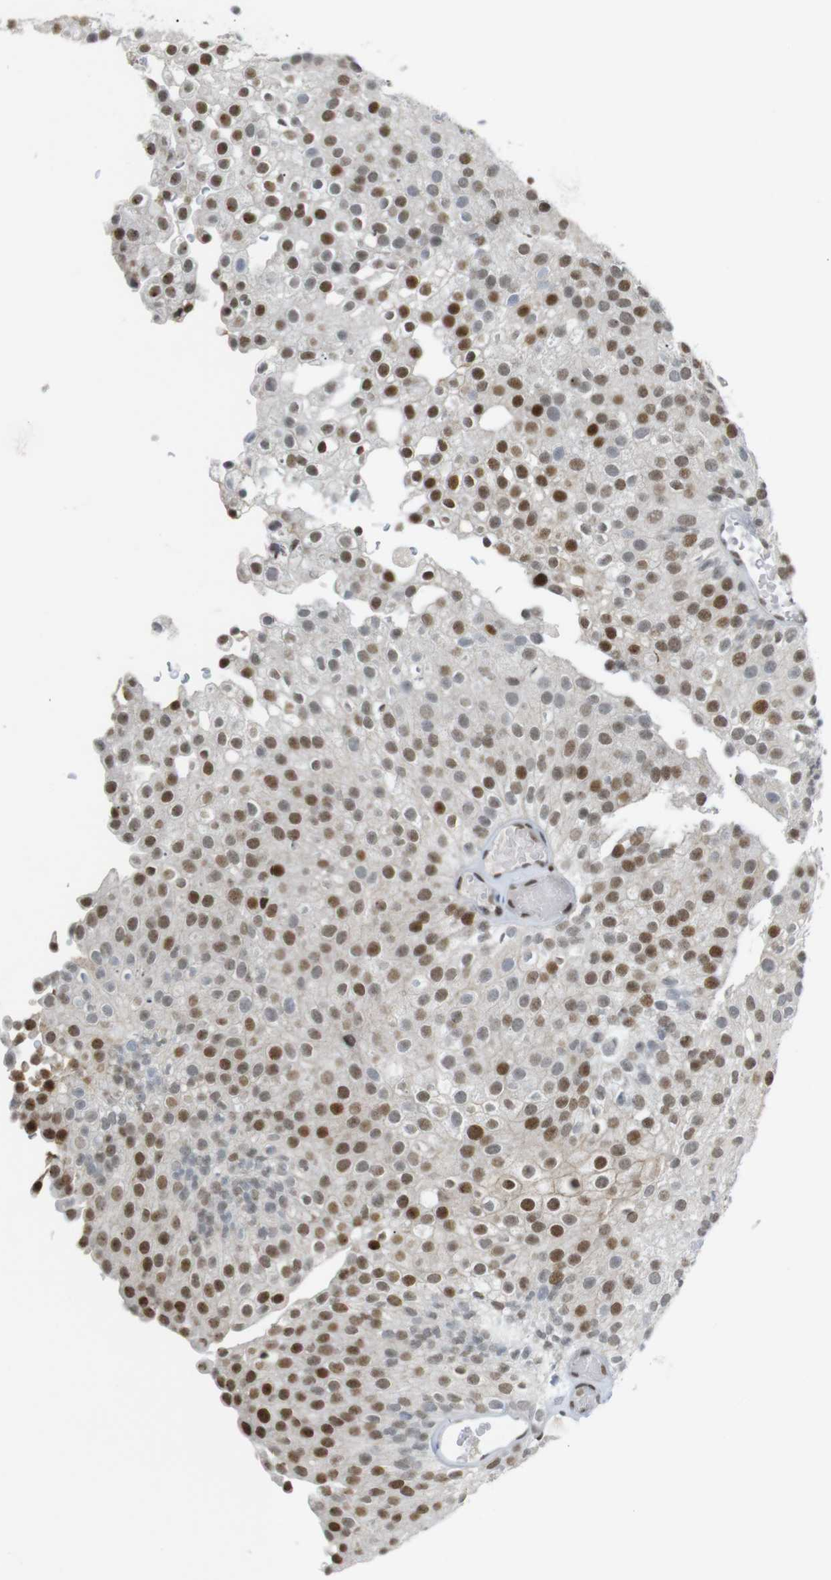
{"staining": {"intensity": "strong", "quantity": ">75%", "location": "nuclear"}, "tissue": "urothelial cancer", "cell_type": "Tumor cells", "image_type": "cancer", "snomed": [{"axis": "morphology", "description": "Urothelial carcinoma, Low grade"}, {"axis": "topography", "description": "Urinary bladder"}], "caption": "Immunohistochemical staining of urothelial carcinoma (low-grade) reveals high levels of strong nuclear protein positivity in approximately >75% of tumor cells.", "gene": "RIOX2", "patient": {"sex": "male", "age": 78}}